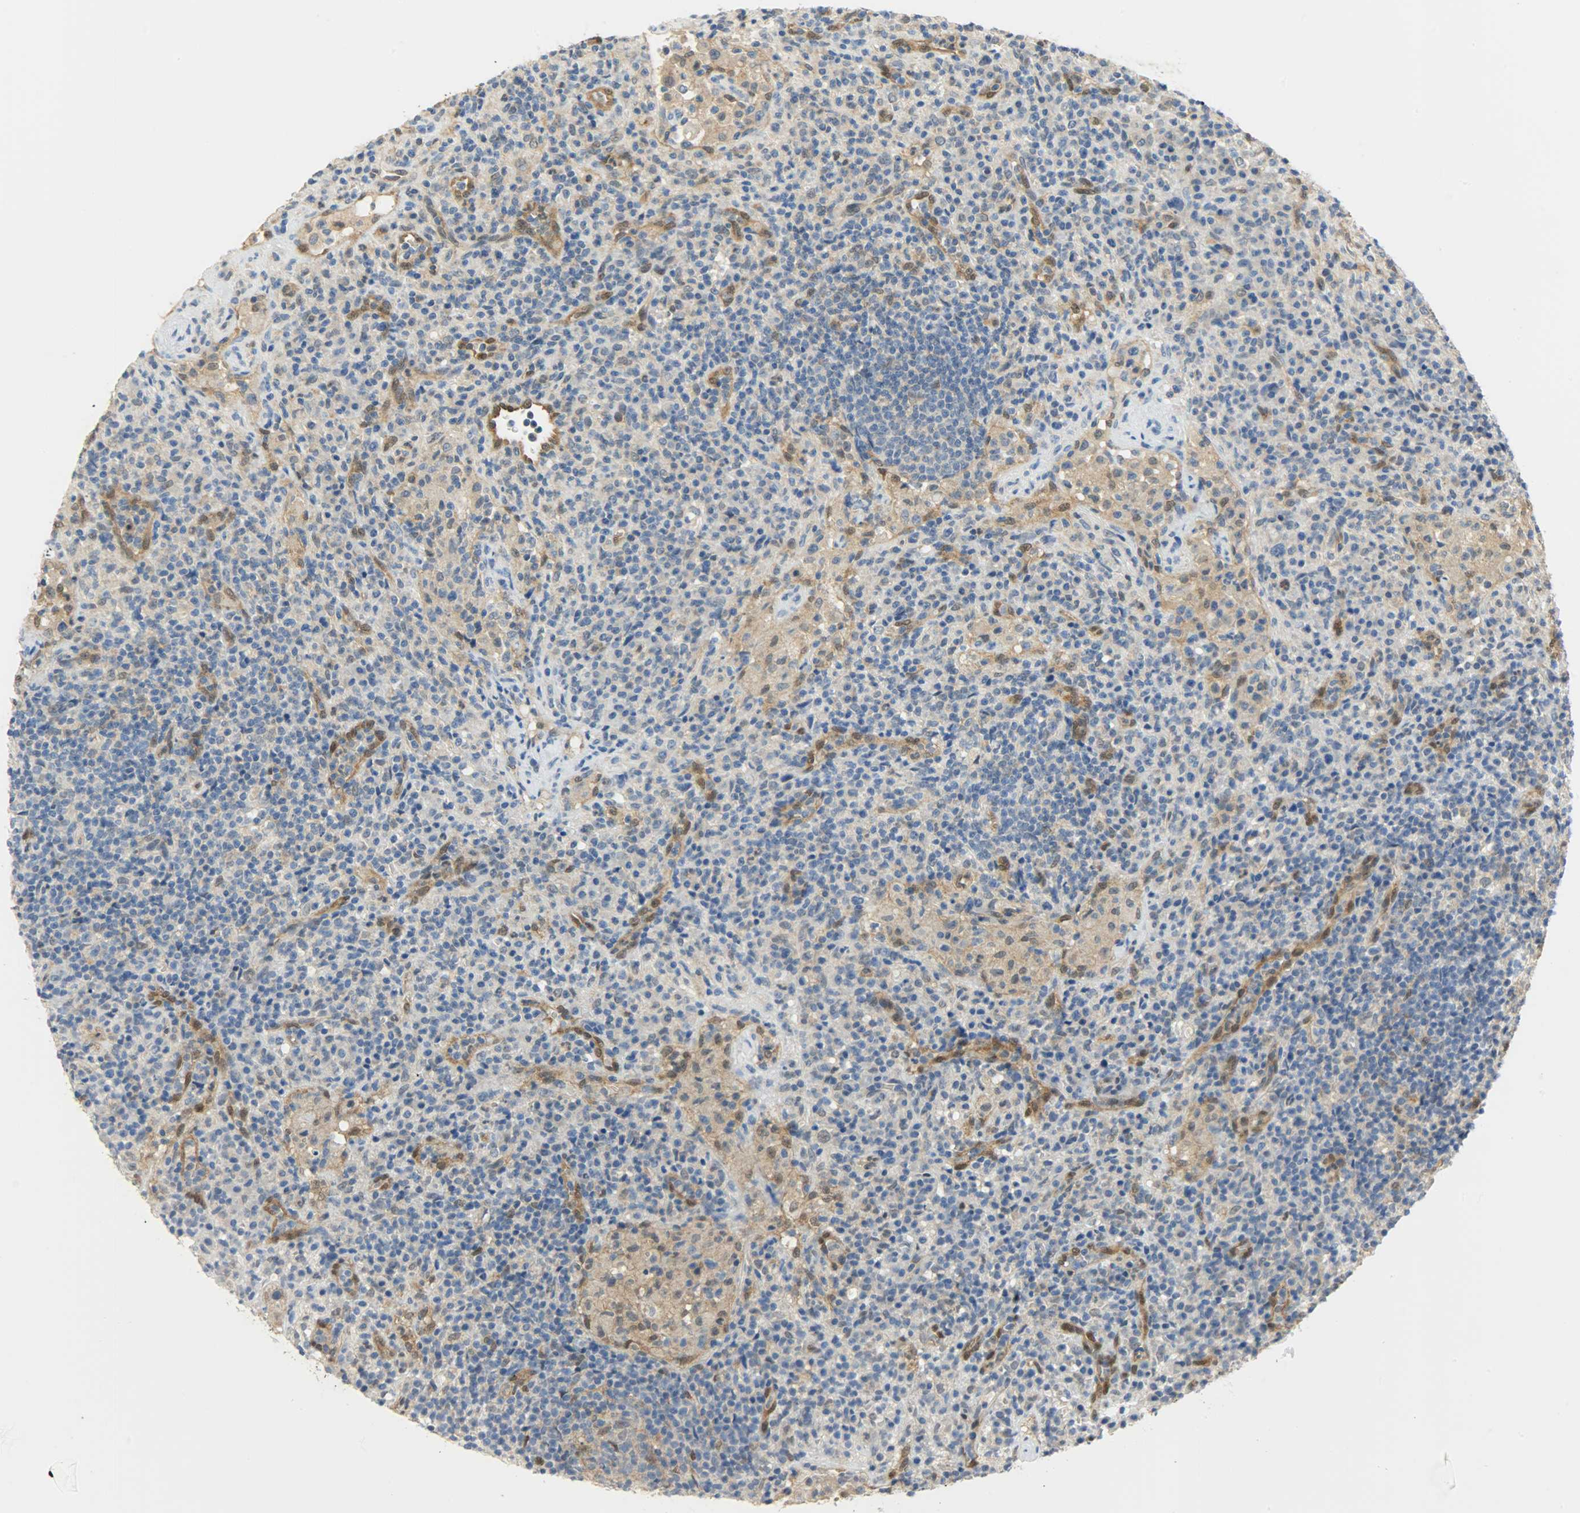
{"staining": {"intensity": "weak", "quantity": "<25%", "location": "cytoplasmic/membranous,nuclear"}, "tissue": "lymphoma", "cell_type": "Tumor cells", "image_type": "cancer", "snomed": [{"axis": "morphology", "description": "Hodgkin's disease, NOS"}, {"axis": "topography", "description": "Lymph node"}], "caption": "Hodgkin's disease was stained to show a protein in brown. There is no significant staining in tumor cells. (DAB IHC with hematoxylin counter stain).", "gene": "FKBP1A", "patient": {"sex": "male", "age": 65}}